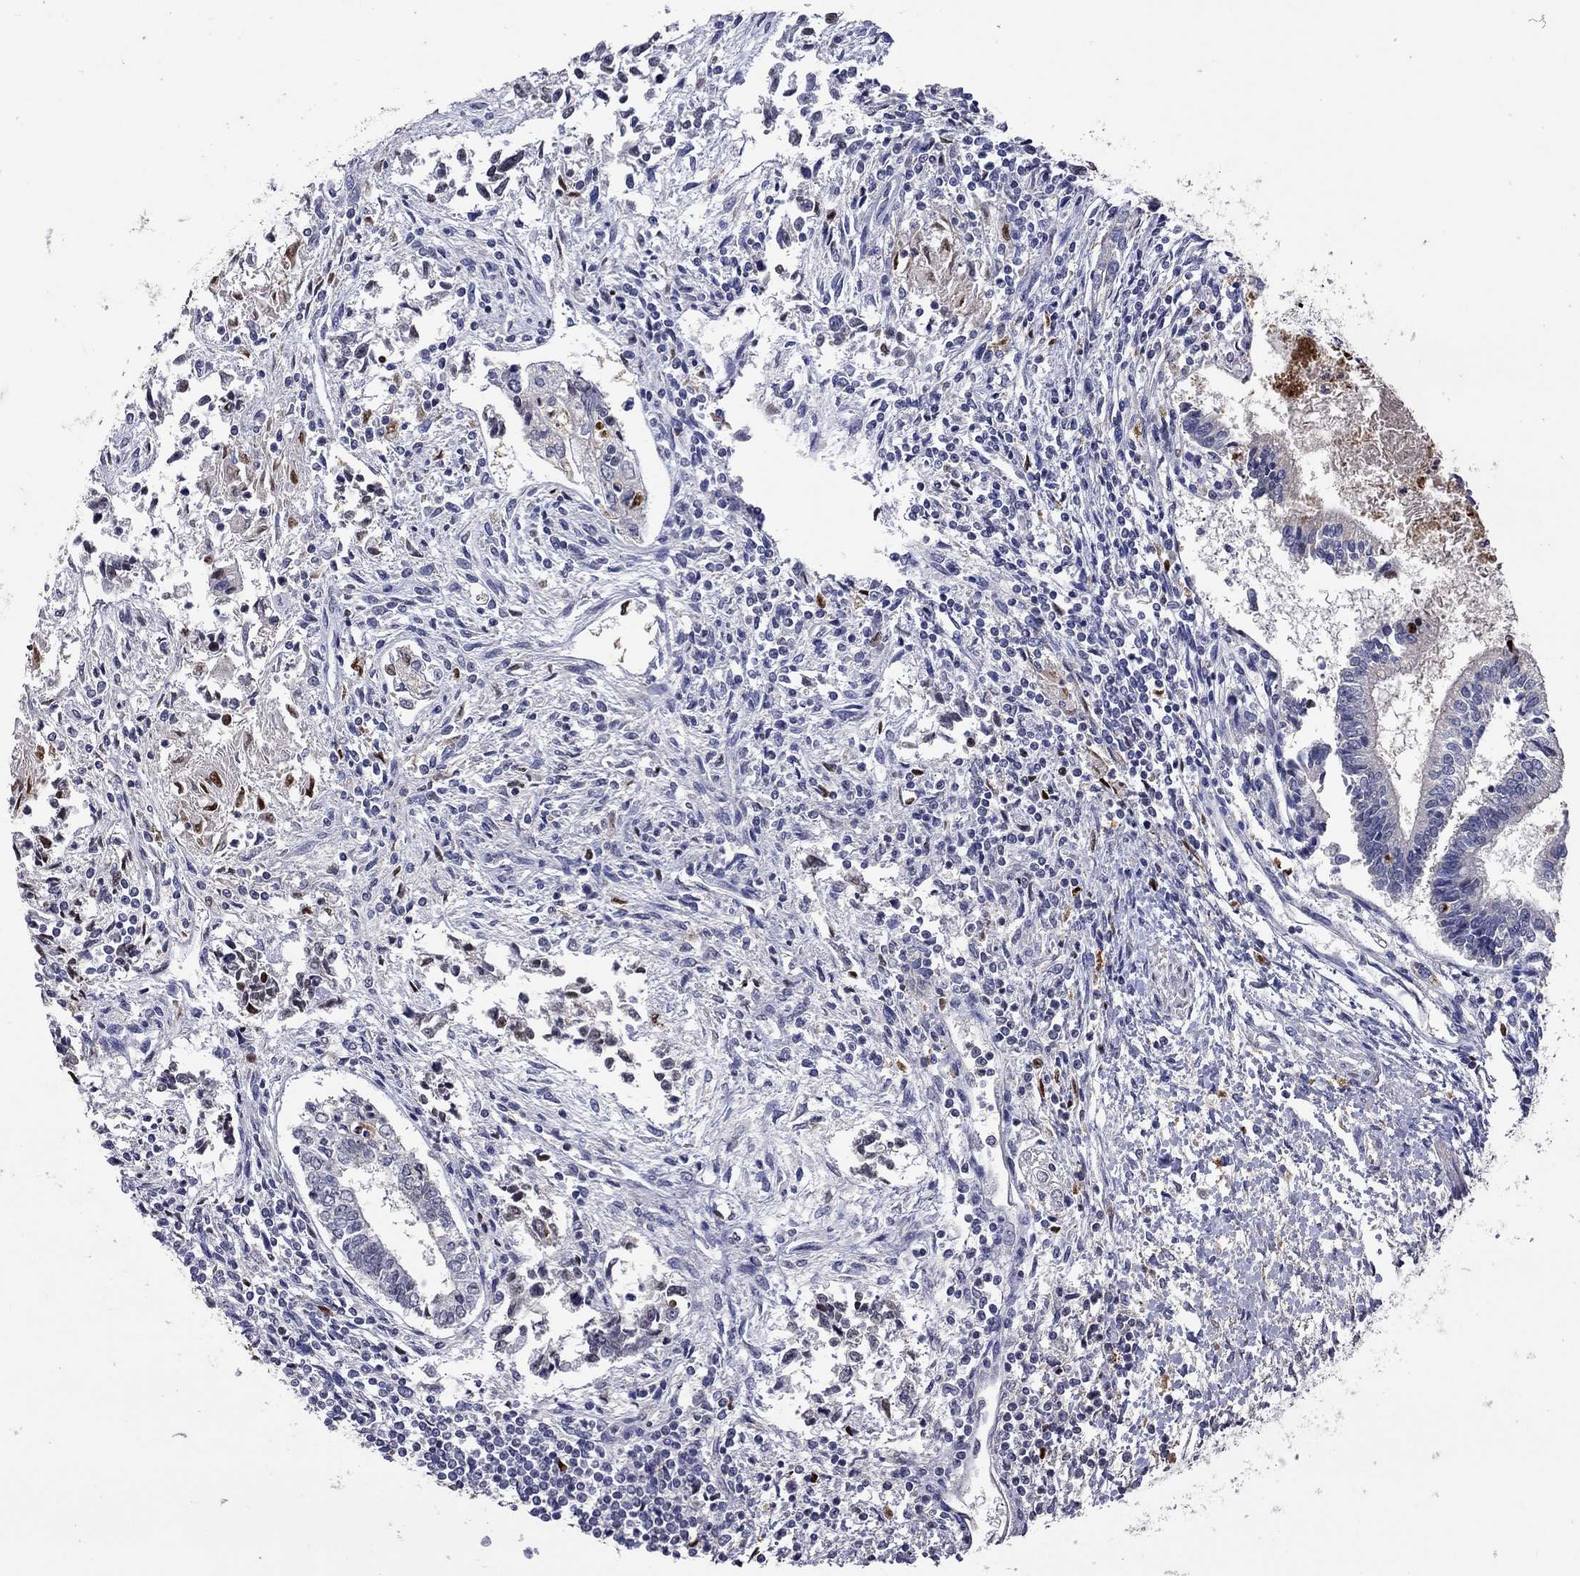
{"staining": {"intensity": "negative", "quantity": "none", "location": "none"}, "tissue": "testis cancer", "cell_type": "Tumor cells", "image_type": "cancer", "snomed": [{"axis": "morphology", "description": "Carcinoma, Embryonal, NOS"}, {"axis": "topography", "description": "Testis"}], "caption": "Immunohistochemistry of testis cancer exhibits no staining in tumor cells. (Stains: DAB immunohistochemistry (IHC) with hematoxylin counter stain, Microscopy: brightfield microscopy at high magnification).", "gene": "SERPINA3", "patient": {"sex": "male", "age": 37}}